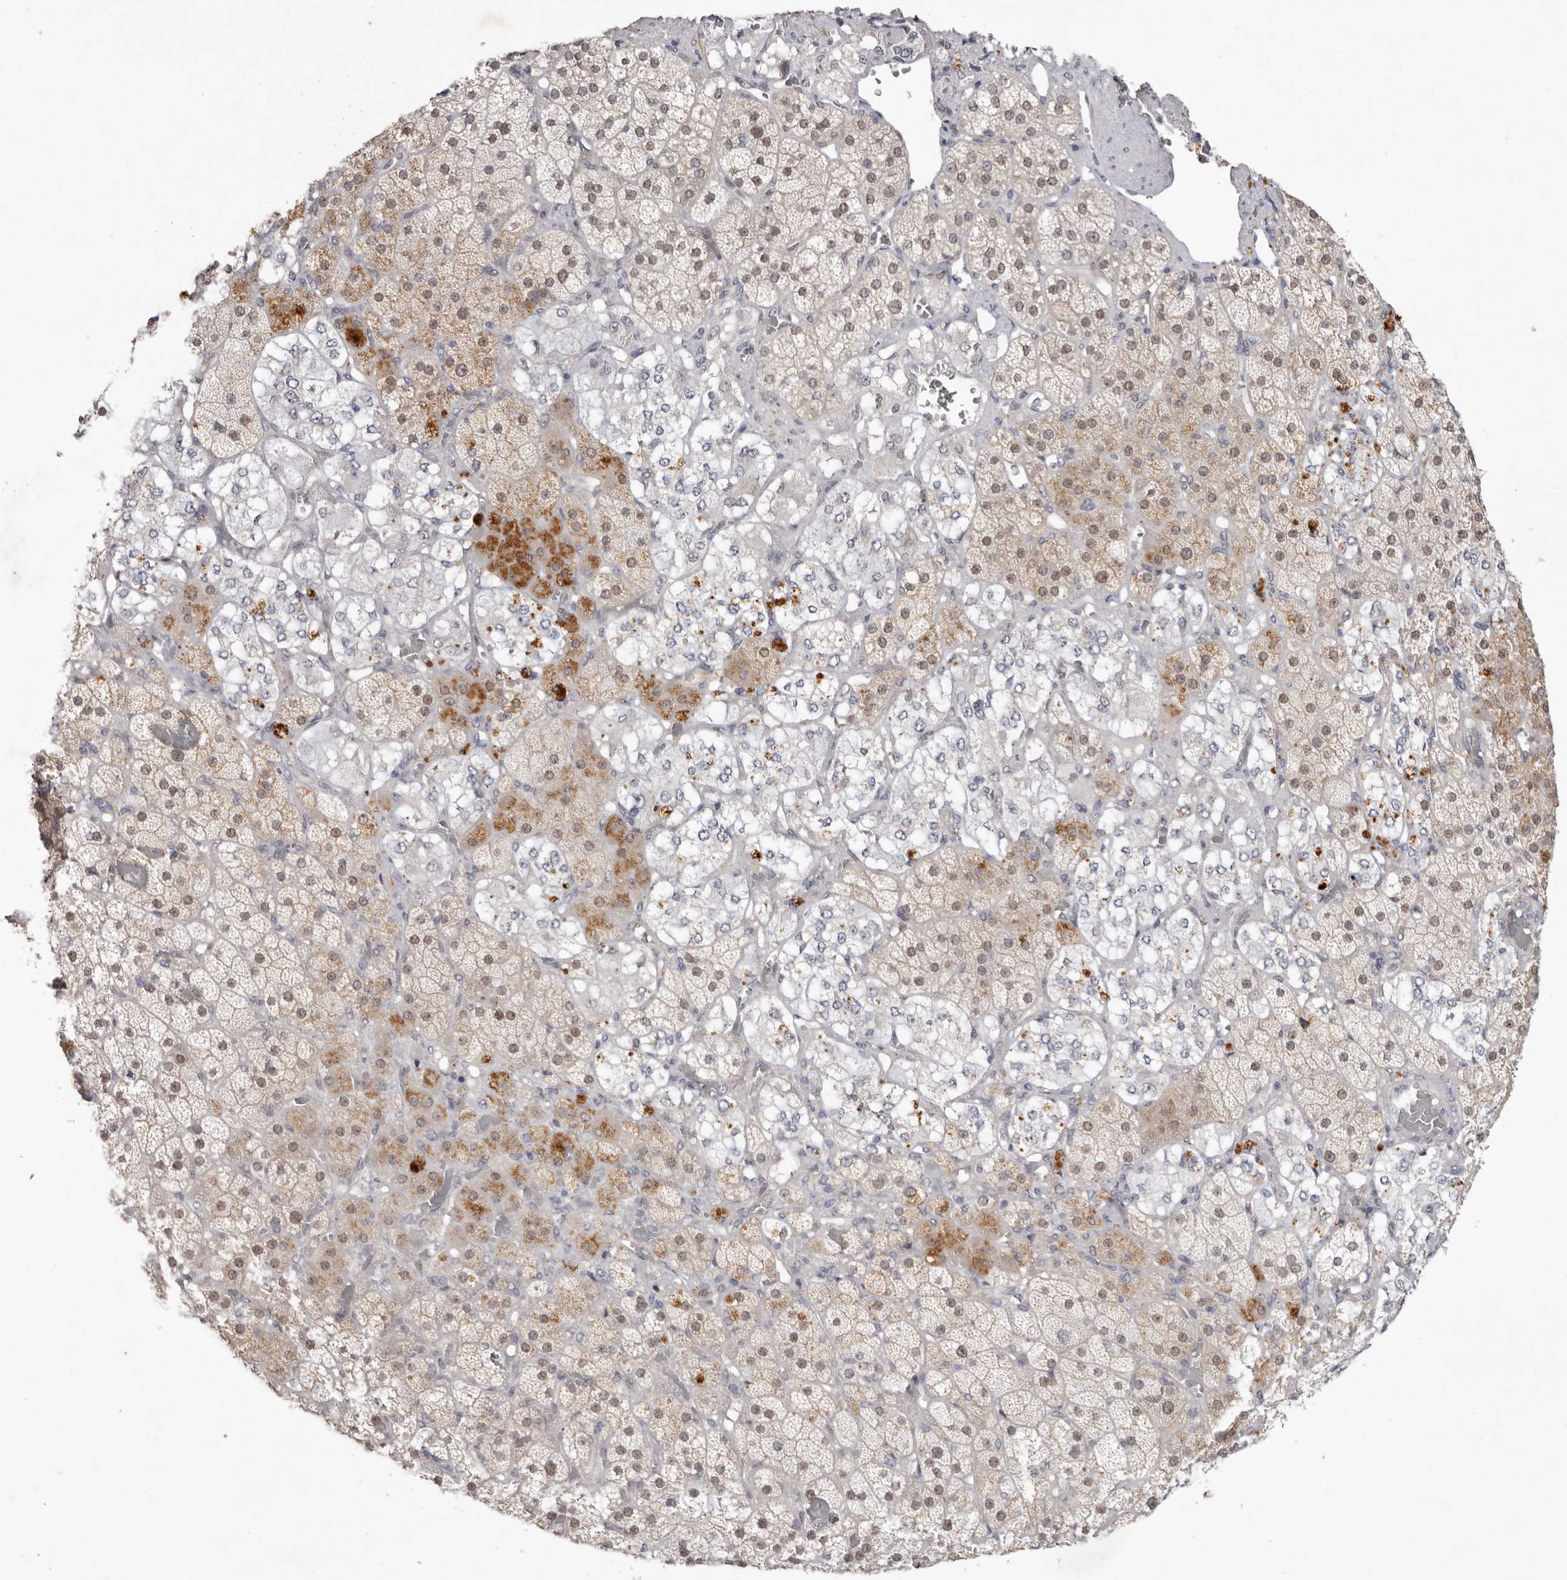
{"staining": {"intensity": "moderate", "quantity": ">75%", "location": "nuclear"}, "tissue": "adrenal gland", "cell_type": "Glandular cells", "image_type": "normal", "snomed": [{"axis": "morphology", "description": "Normal tissue, NOS"}, {"axis": "topography", "description": "Adrenal gland"}], "caption": "This histopathology image displays benign adrenal gland stained with IHC to label a protein in brown. The nuclear of glandular cells show moderate positivity for the protein. Nuclei are counter-stained blue.", "gene": "TADA1", "patient": {"sex": "male", "age": 57}}